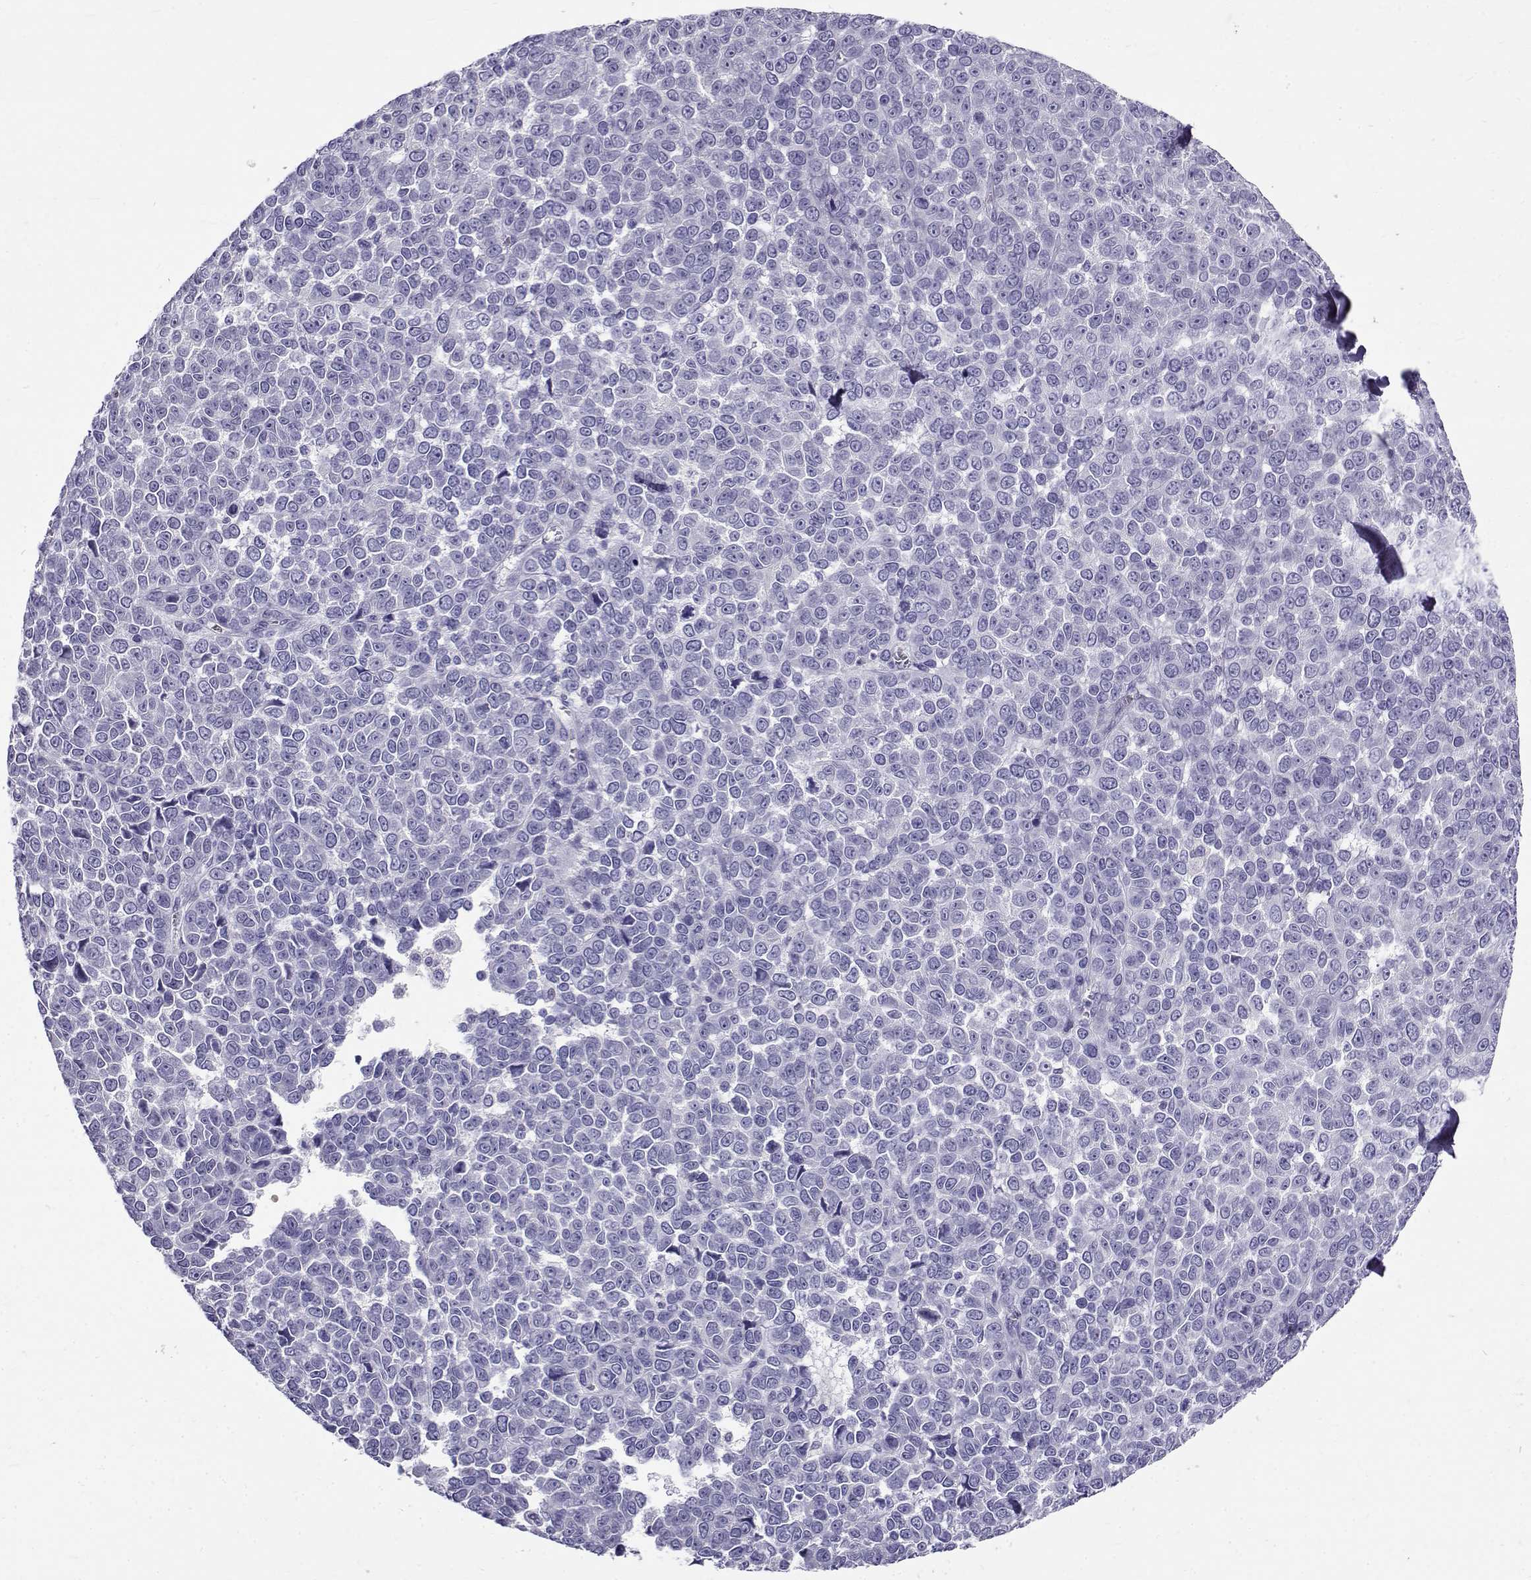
{"staining": {"intensity": "negative", "quantity": "none", "location": "none"}, "tissue": "melanoma", "cell_type": "Tumor cells", "image_type": "cancer", "snomed": [{"axis": "morphology", "description": "Malignant melanoma, NOS"}, {"axis": "topography", "description": "Skin"}], "caption": "The IHC photomicrograph has no significant staining in tumor cells of melanoma tissue.", "gene": "IGSF1", "patient": {"sex": "female", "age": 95}}